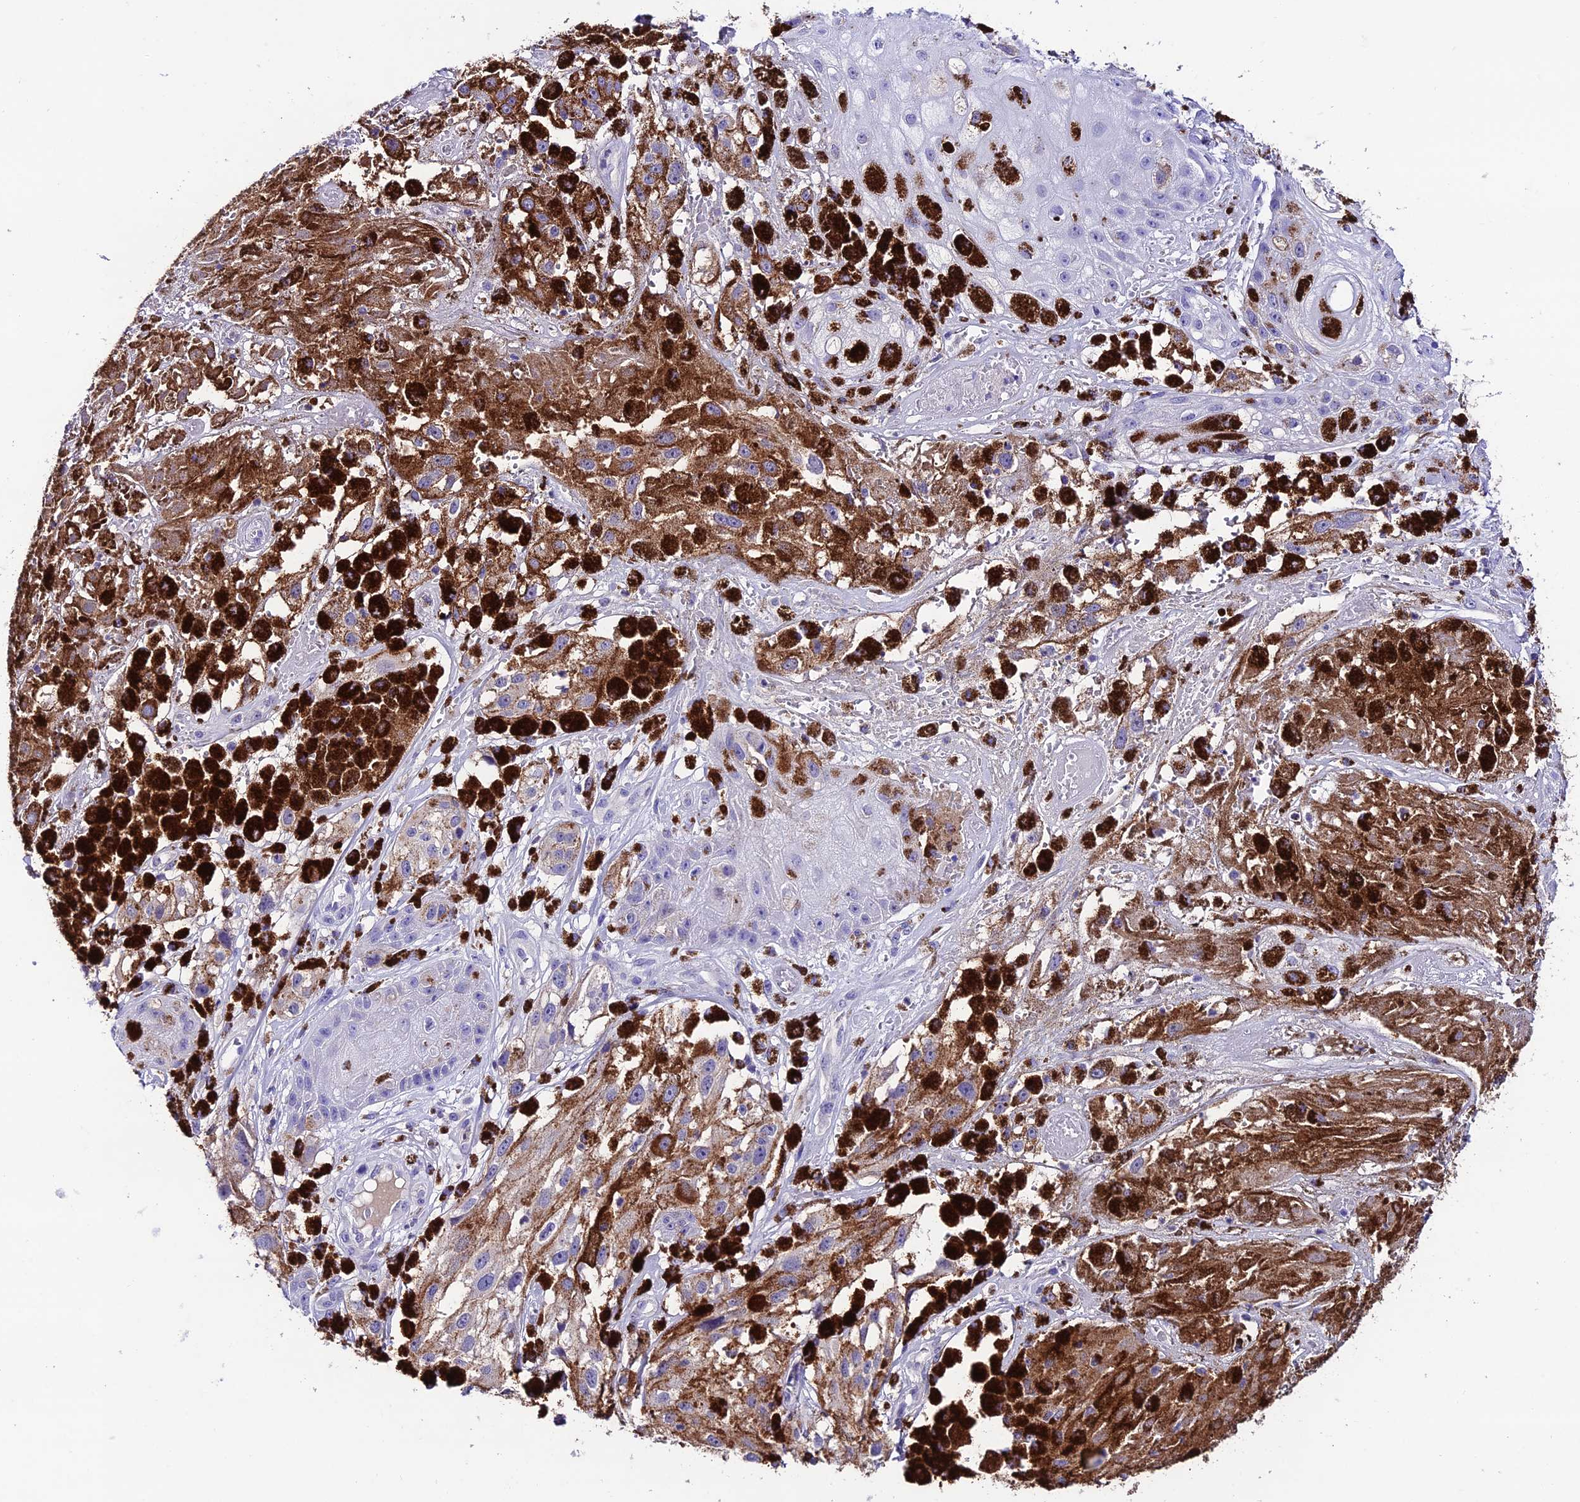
{"staining": {"intensity": "negative", "quantity": "none", "location": "none"}, "tissue": "melanoma", "cell_type": "Tumor cells", "image_type": "cancer", "snomed": [{"axis": "morphology", "description": "Malignant melanoma, NOS"}, {"axis": "topography", "description": "Skin"}], "caption": "Tumor cells are negative for brown protein staining in malignant melanoma.", "gene": "NLRP6", "patient": {"sex": "male", "age": 88}}